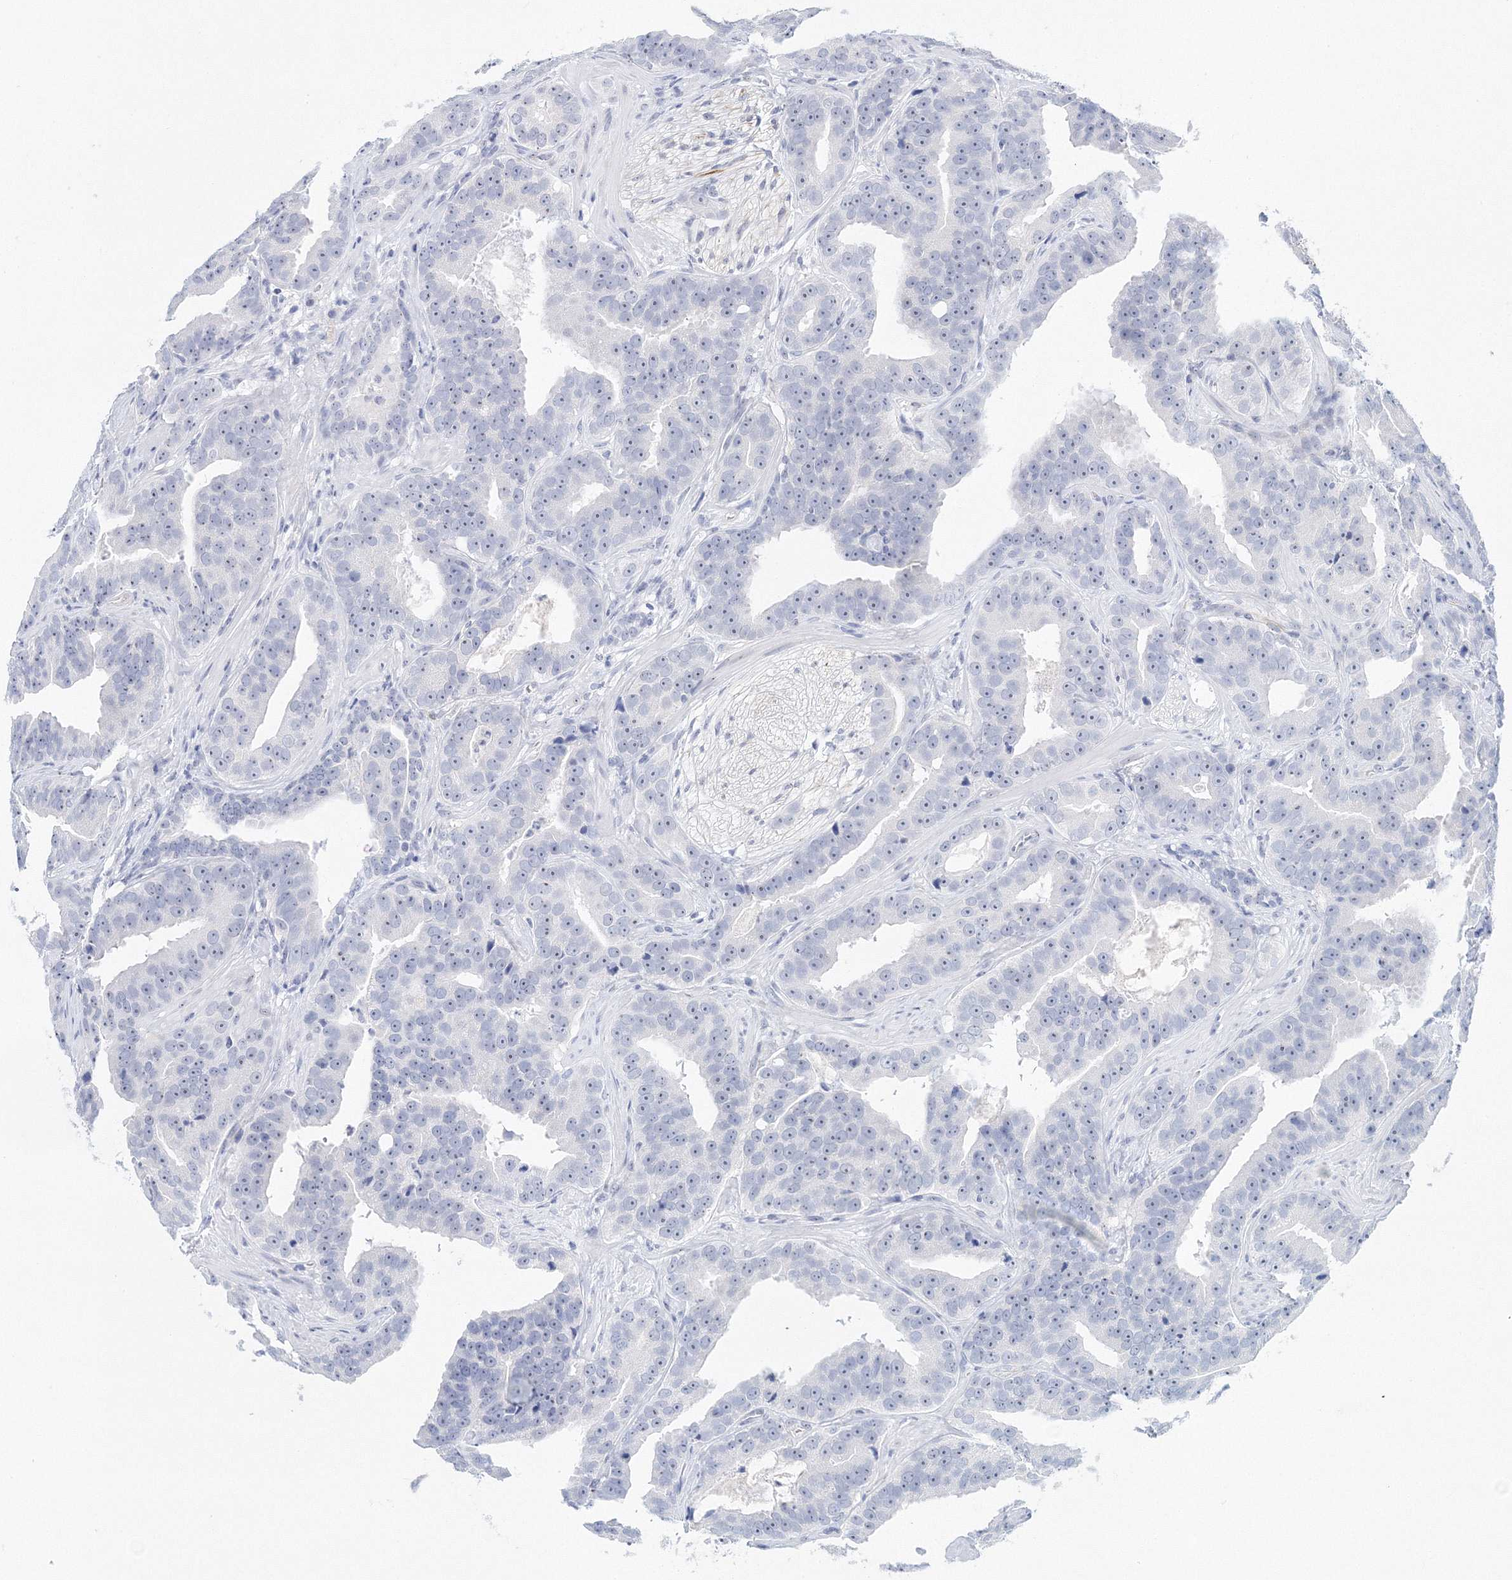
{"staining": {"intensity": "negative", "quantity": "none", "location": "none"}, "tissue": "prostate cancer", "cell_type": "Tumor cells", "image_type": "cancer", "snomed": [{"axis": "morphology", "description": "Adenocarcinoma, Low grade"}, {"axis": "topography", "description": "Prostate"}], "caption": "The immunohistochemistry micrograph has no significant positivity in tumor cells of prostate cancer tissue.", "gene": "SIRT7", "patient": {"sex": "male", "age": 59}}